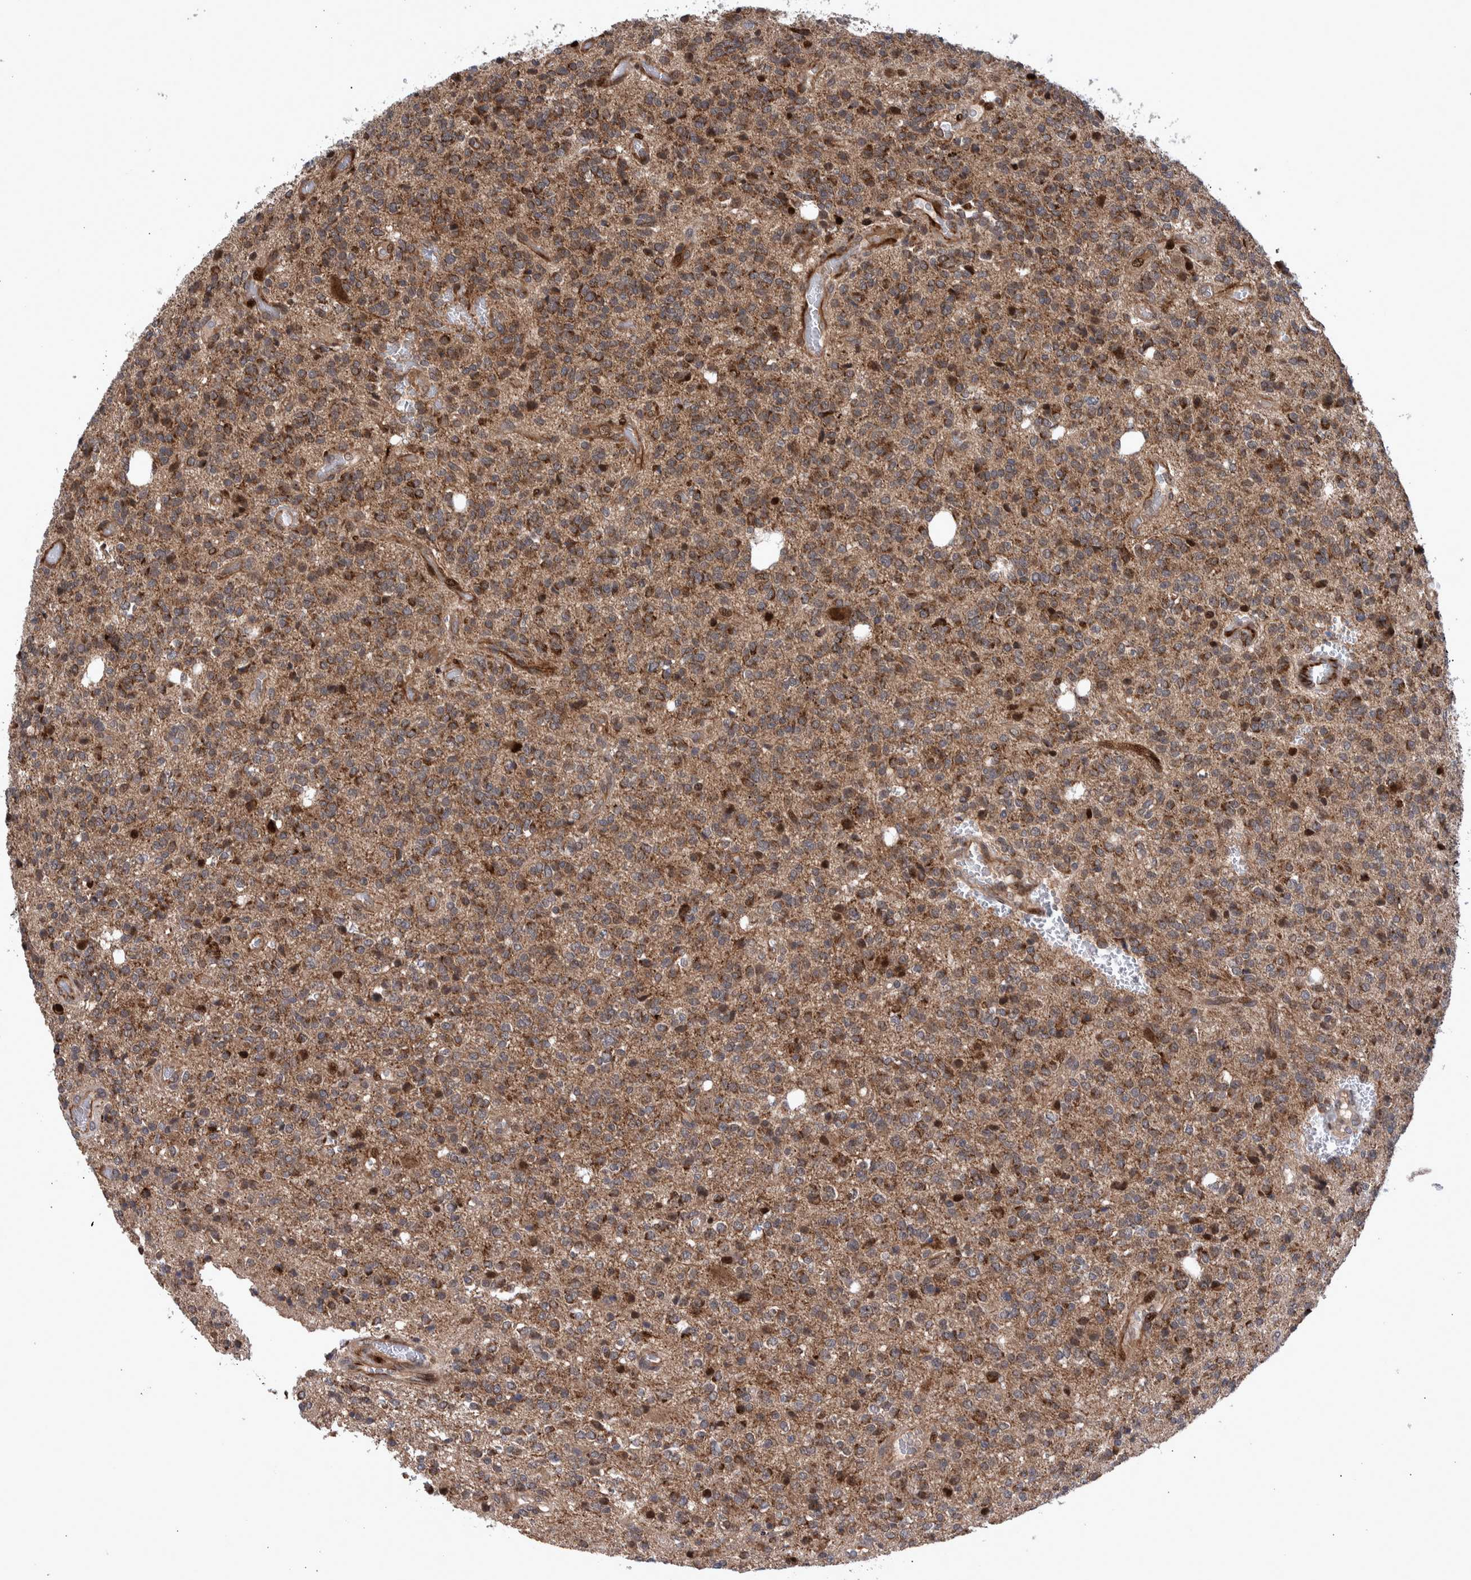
{"staining": {"intensity": "weak", "quantity": ">75%", "location": "cytoplasmic/membranous"}, "tissue": "glioma", "cell_type": "Tumor cells", "image_type": "cancer", "snomed": [{"axis": "morphology", "description": "Glioma, malignant, High grade"}, {"axis": "topography", "description": "Brain"}], "caption": "Weak cytoplasmic/membranous protein staining is identified in about >75% of tumor cells in malignant high-grade glioma.", "gene": "SHISA6", "patient": {"sex": "male", "age": 34}}